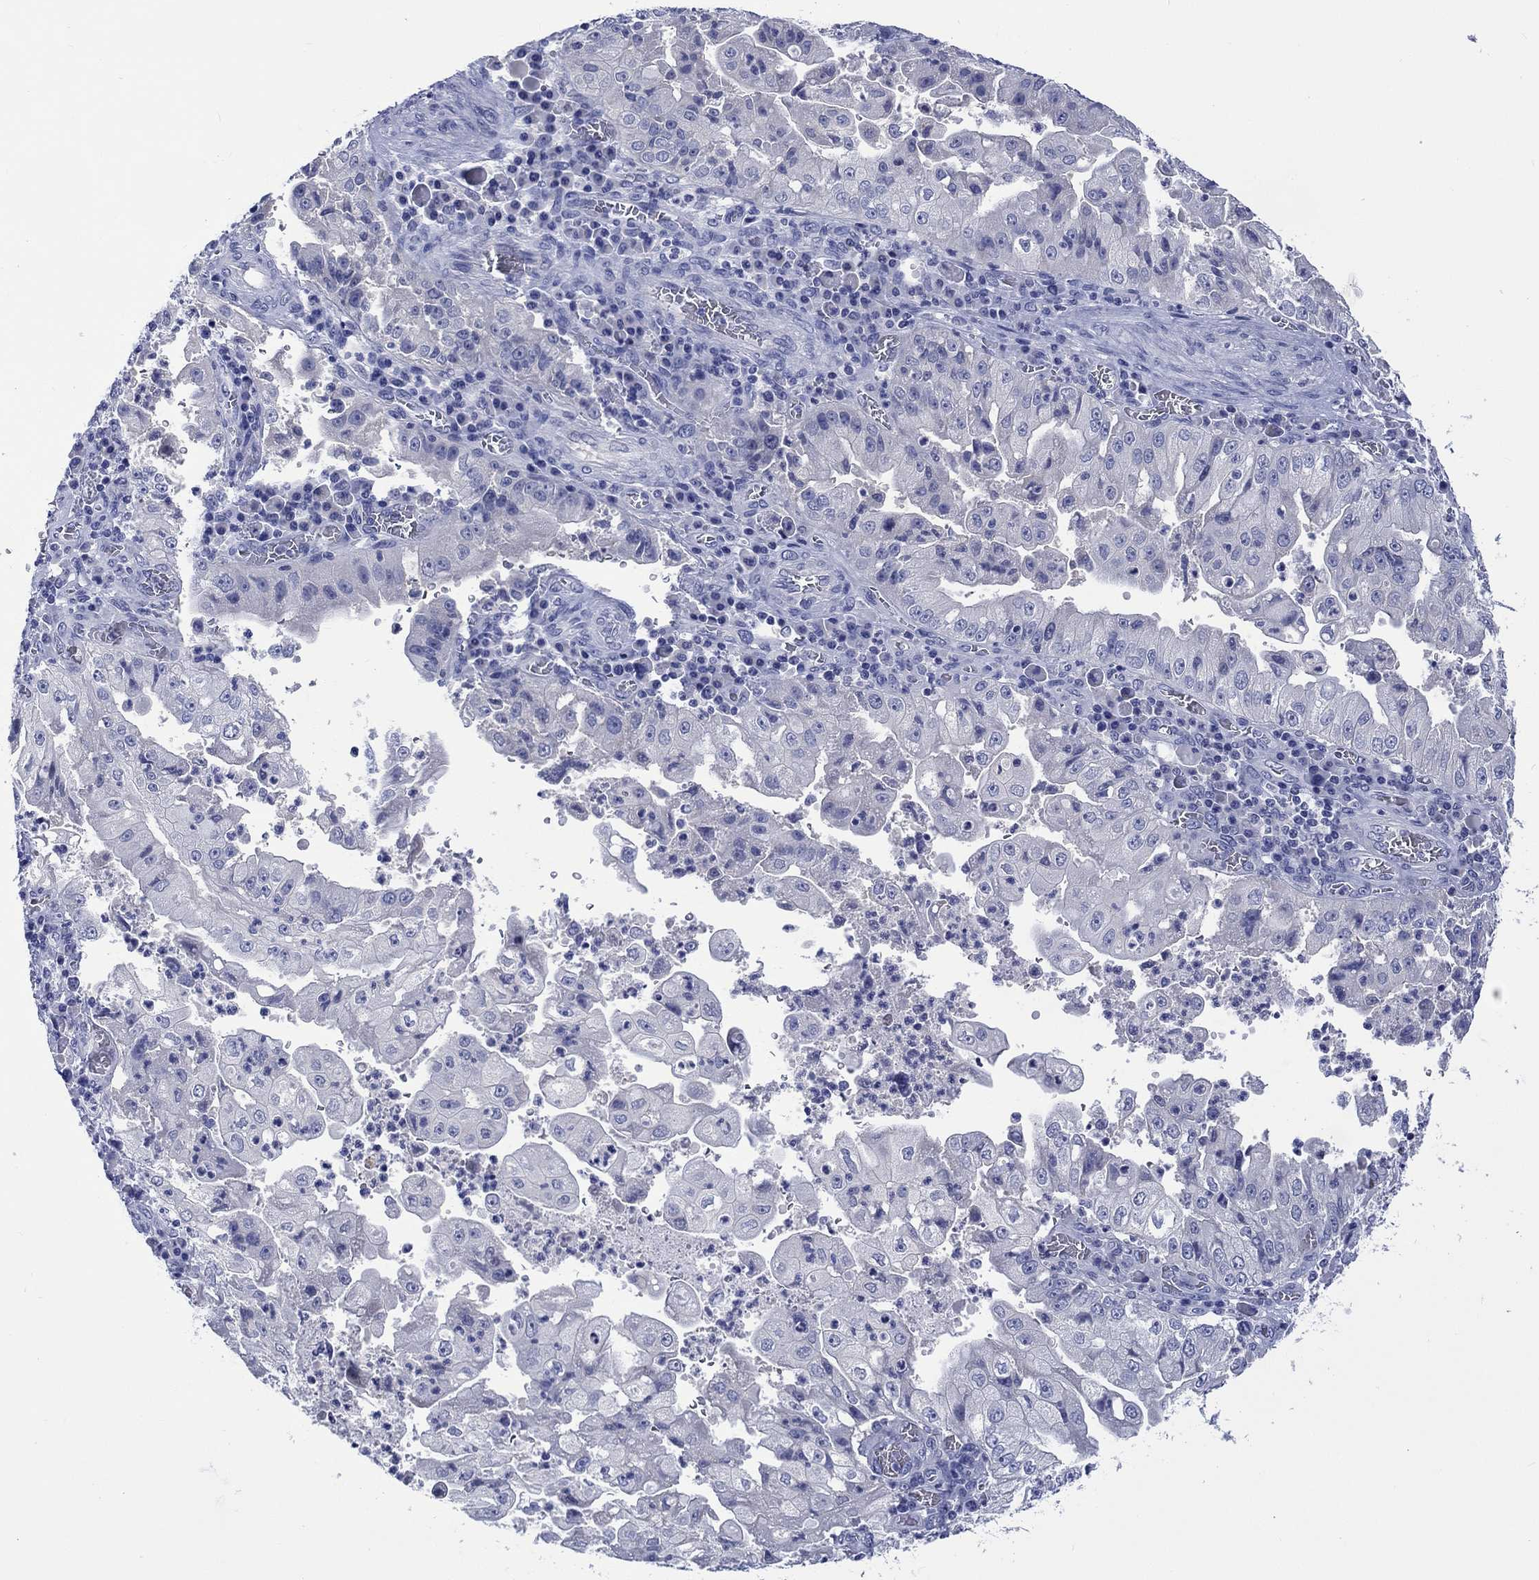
{"staining": {"intensity": "negative", "quantity": "none", "location": "none"}, "tissue": "stomach cancer", "cell_type": "Tumor cells", "image_type": "cancer", "snomed": [{"axis": "morphology", "description": "Adenocarcinoma, NOS"}, {"axis": "topography", "description": "Stomach"}], "caption": "This is an immunohistochemistry histopathology image of human stomach cancer. There is no expression in tumor cells.", "gene": "TOMM20L", "patient": {"sex": "male", "age": 76}}